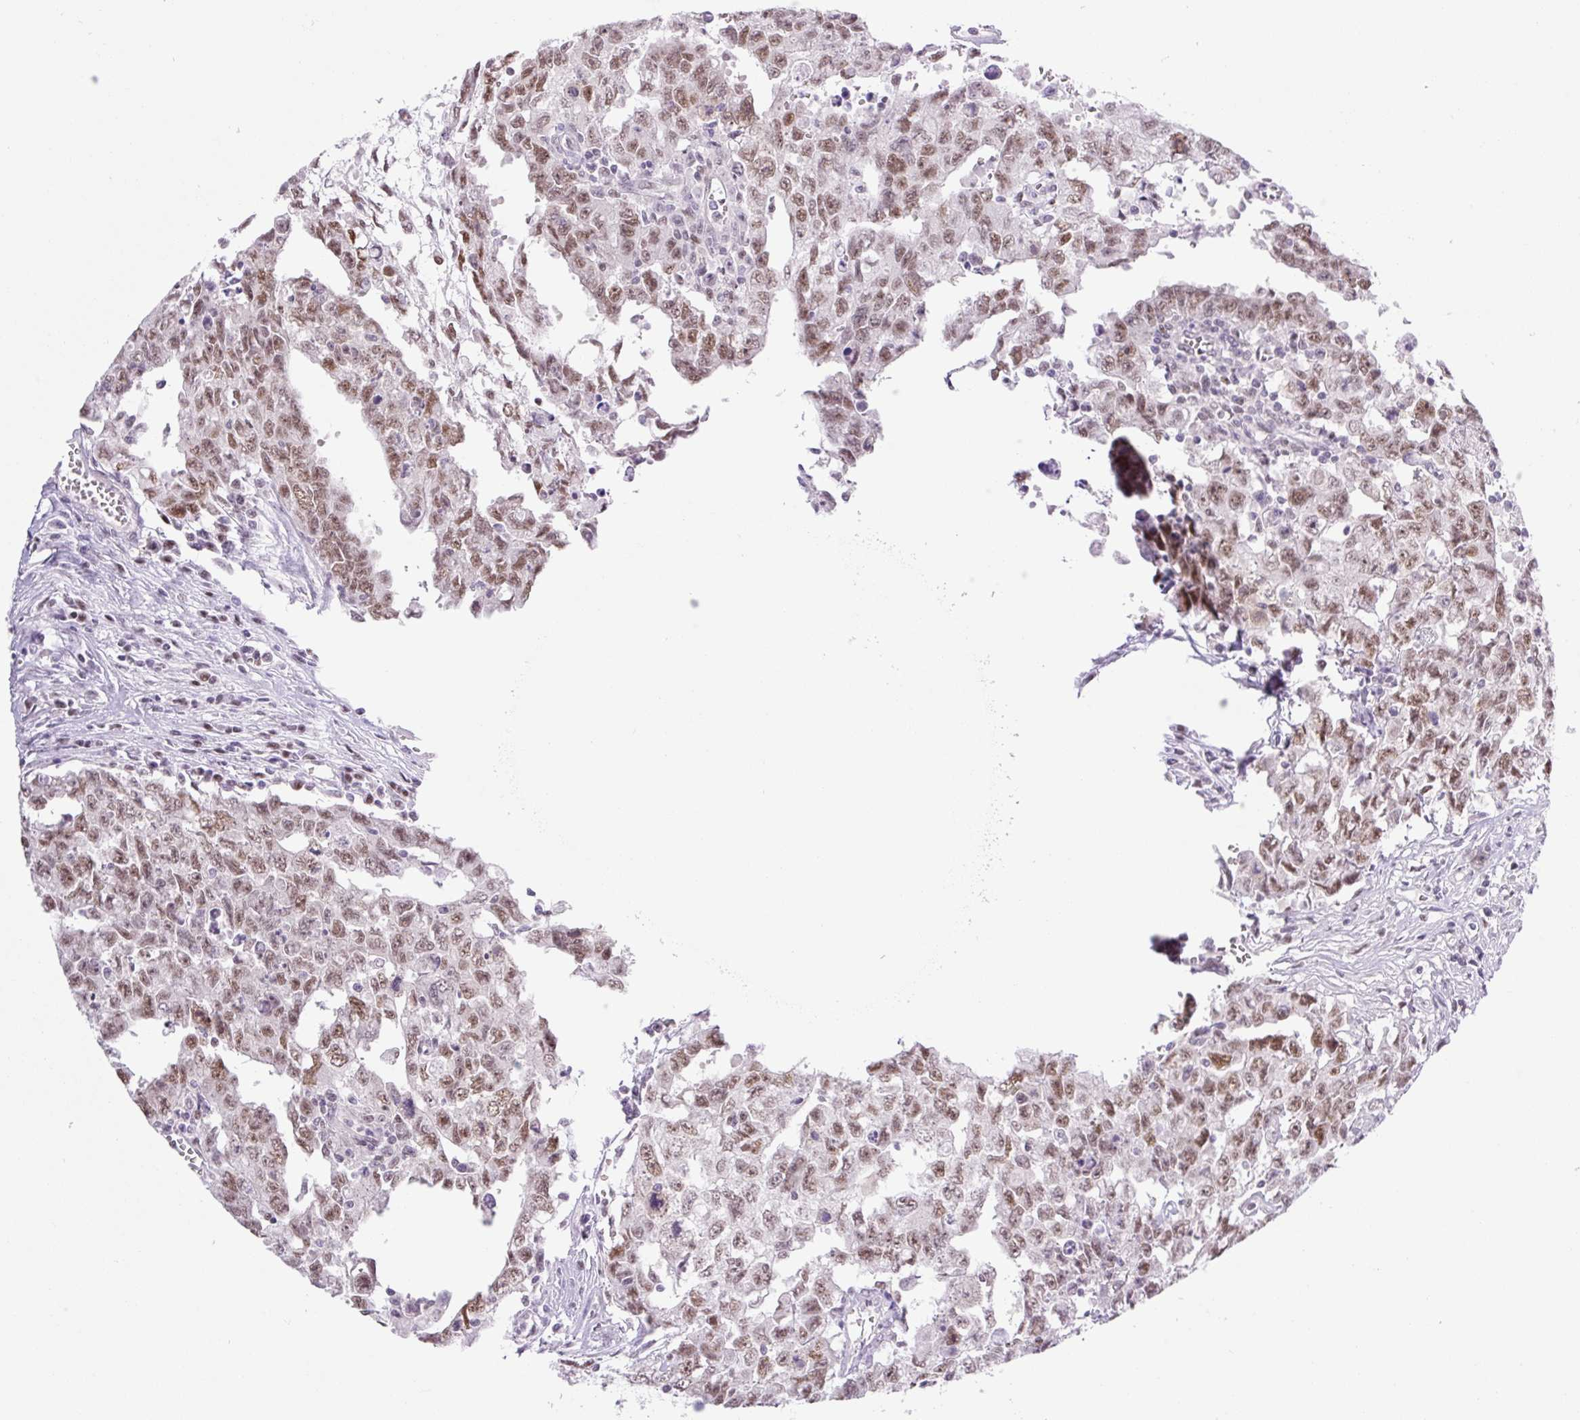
{"staining": {"intensity": "moderate", "quantity": ">75%", "location": "nuclear"}, "tissue": "testis cancer", "cell_type": "Tumor cells", "image_type": "cancer", "snomed": [{"axis": "morphology", "description": "Carcinoma, Embryonal, NOS"}, {"axis": "topography", "description": "Testis"}], "caption": "Immunohistochemistry (DAB (3,3'-diaminobenzidine)) staining of human testis cancer (embryonal carcinoma) shows moderate nuclear protein positivity in about >75% of tumor cells.", "gene": "TLE3", "patient": {"sex": "male", "age": 24}}